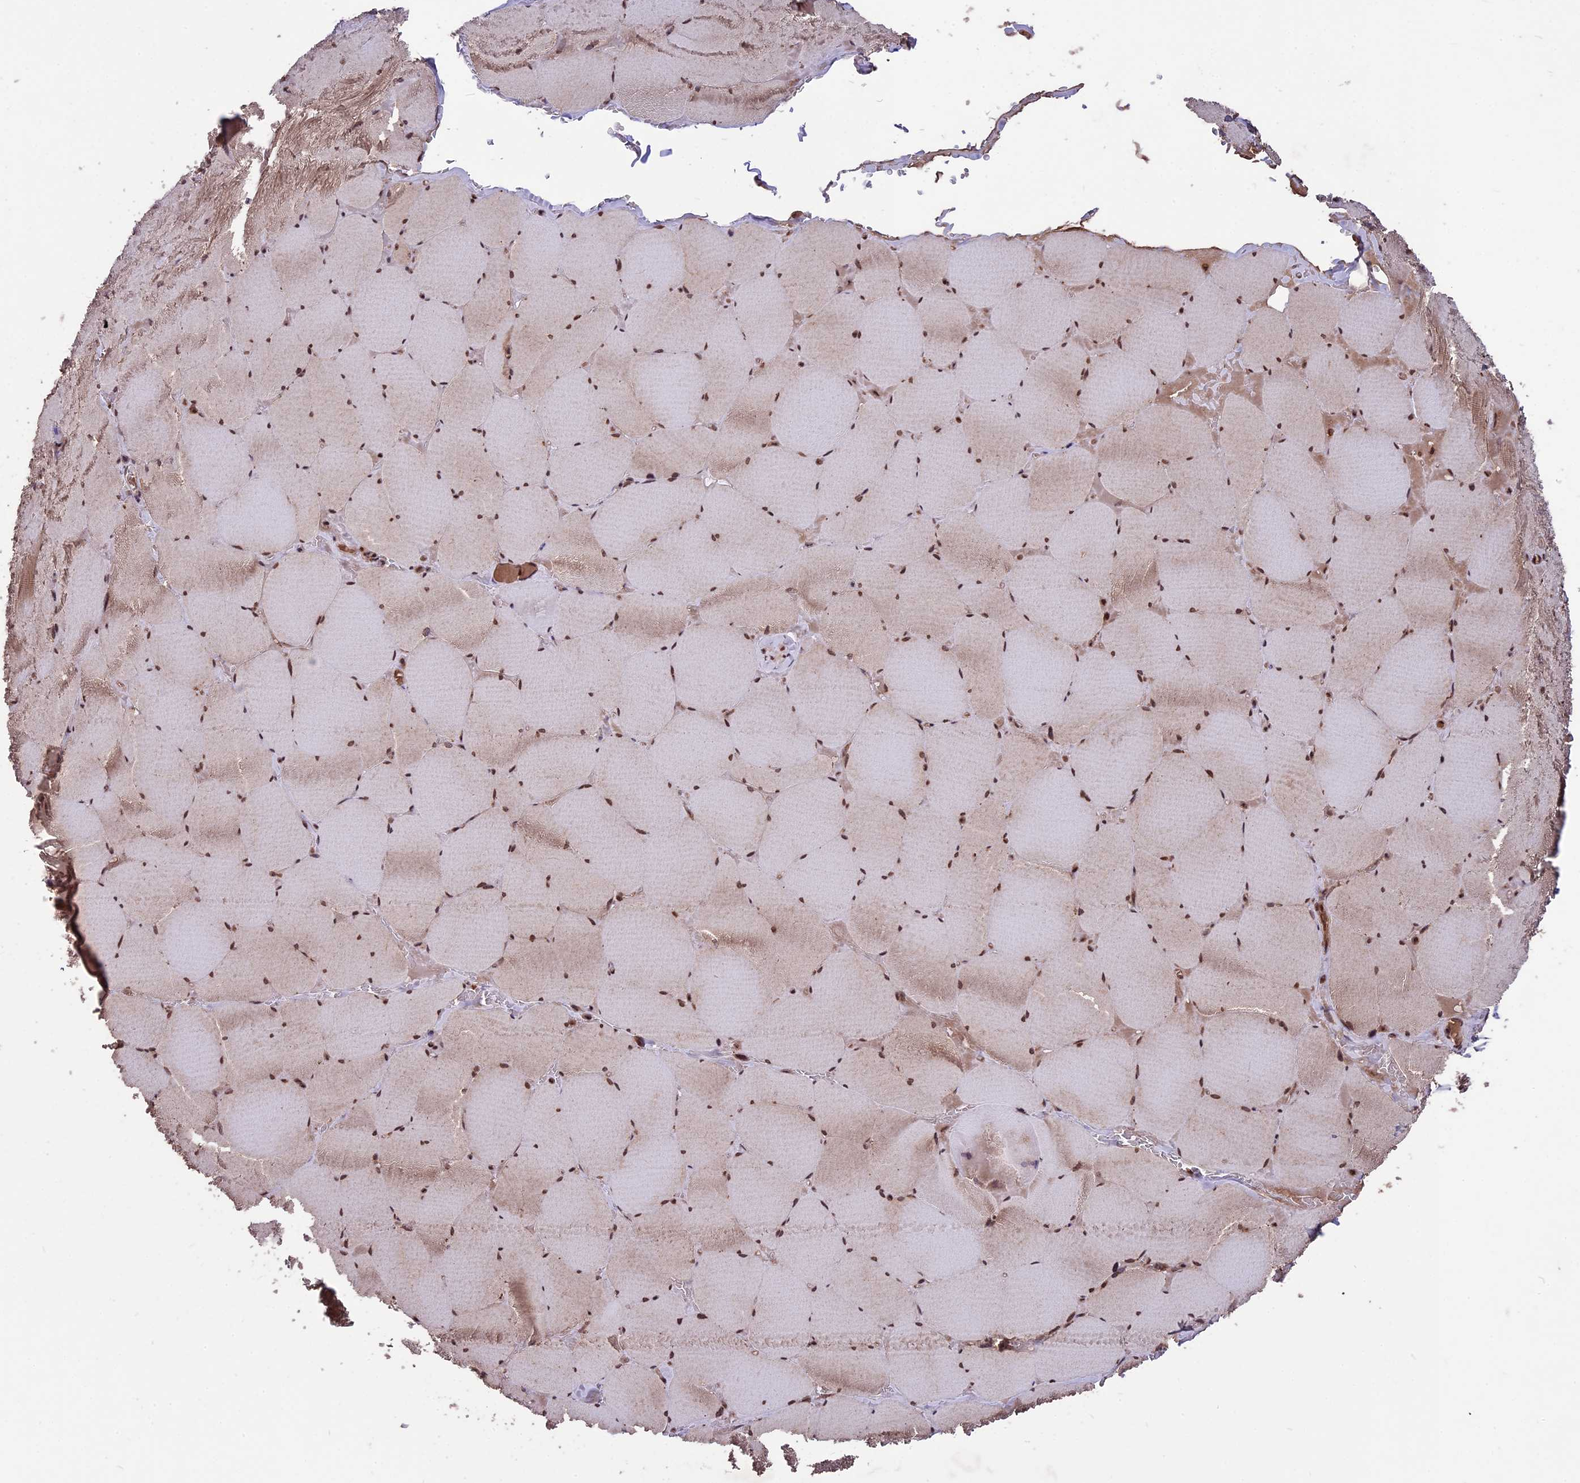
{"staining": {"intensity": "moderate", "quantity": ">75%", "location": "cytoplasmic/membranous,nuclear"}, "tissue": "skeletal muscle", "cell_type": "Myocytes", "image_type": "normal", "snomed": [{"axis": "morphology", "description": "Normal tissue, NOS"}, {"axis": "topography", "description": "Skeletal muscle"}, {"axis": "topography", "description": "Head-Neck"}], "caption": "This photomicrograph exhibits immunohistochemistry (IHC) staining of benign skeletal muscle, with medium moderate cytoplasmic/membranous,nuclear staining in approximately >75% of myocytes.", "gene": "ZNF598", "patient": {"sex": "male", "age": 66}}